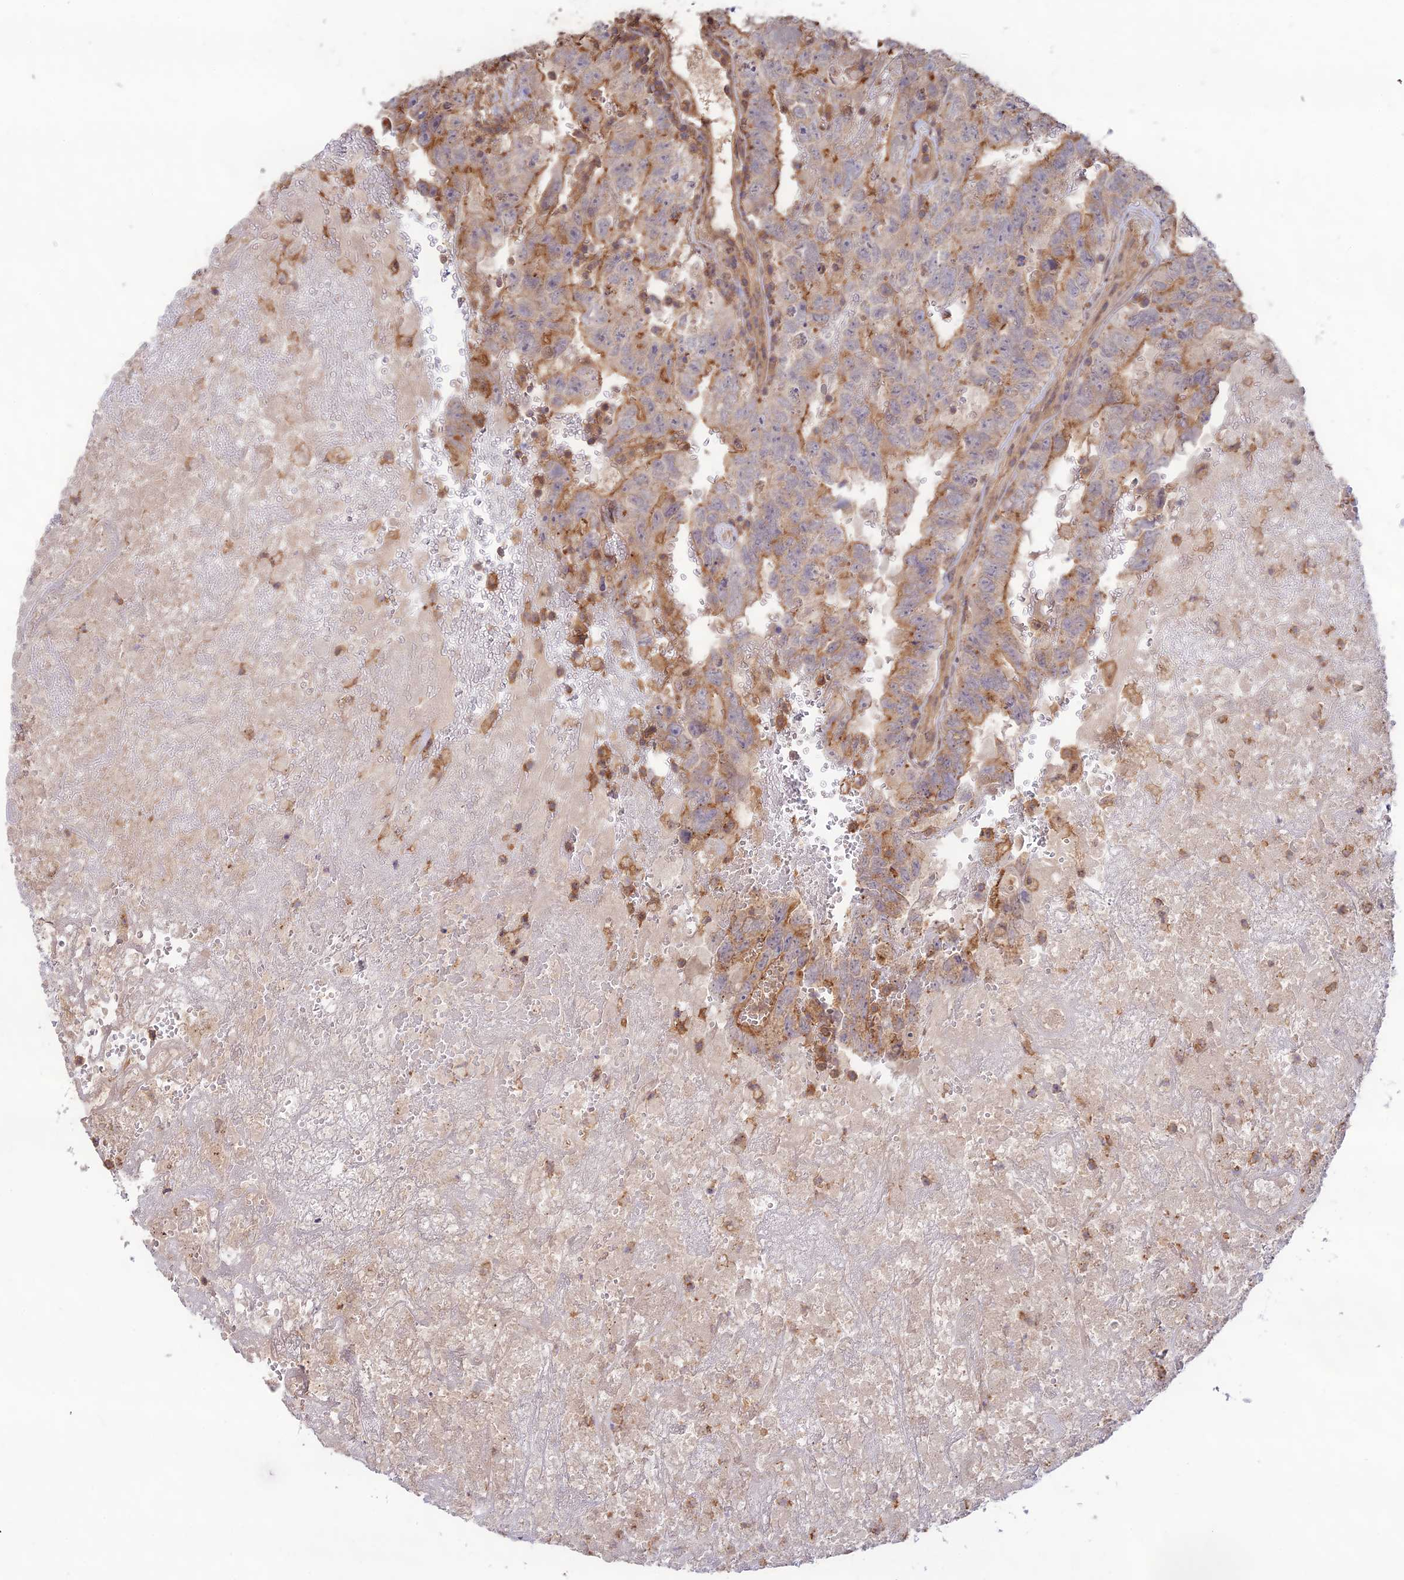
{"staining": {"intensity": "moderate", "quantity": "<25%", "location": "cytoplasmic/membranous"}, "tissue": "testis cancer", "cell_type": "Tumor cells", "image_type": "cancer", "snomed": [{"axis": "morphology", "description": "Carcinoma, Embryonal, NOS"}, {"axis": "topography", "description": "Testis"}], "caption": "An immunohistochemistry photomicrograph of tumor tissue is shown. Protein staining in brown highlights moderate cytoplasmic/membranous positivity in embryonal carcinoma (testis) within tumor cells. (Stains: DAB in brown, nuclei in blue, Microscopy: brightfield microscopy at high magnification).", "gene": "CLCF1", "patient": {"sex": "male", "age": 45}}